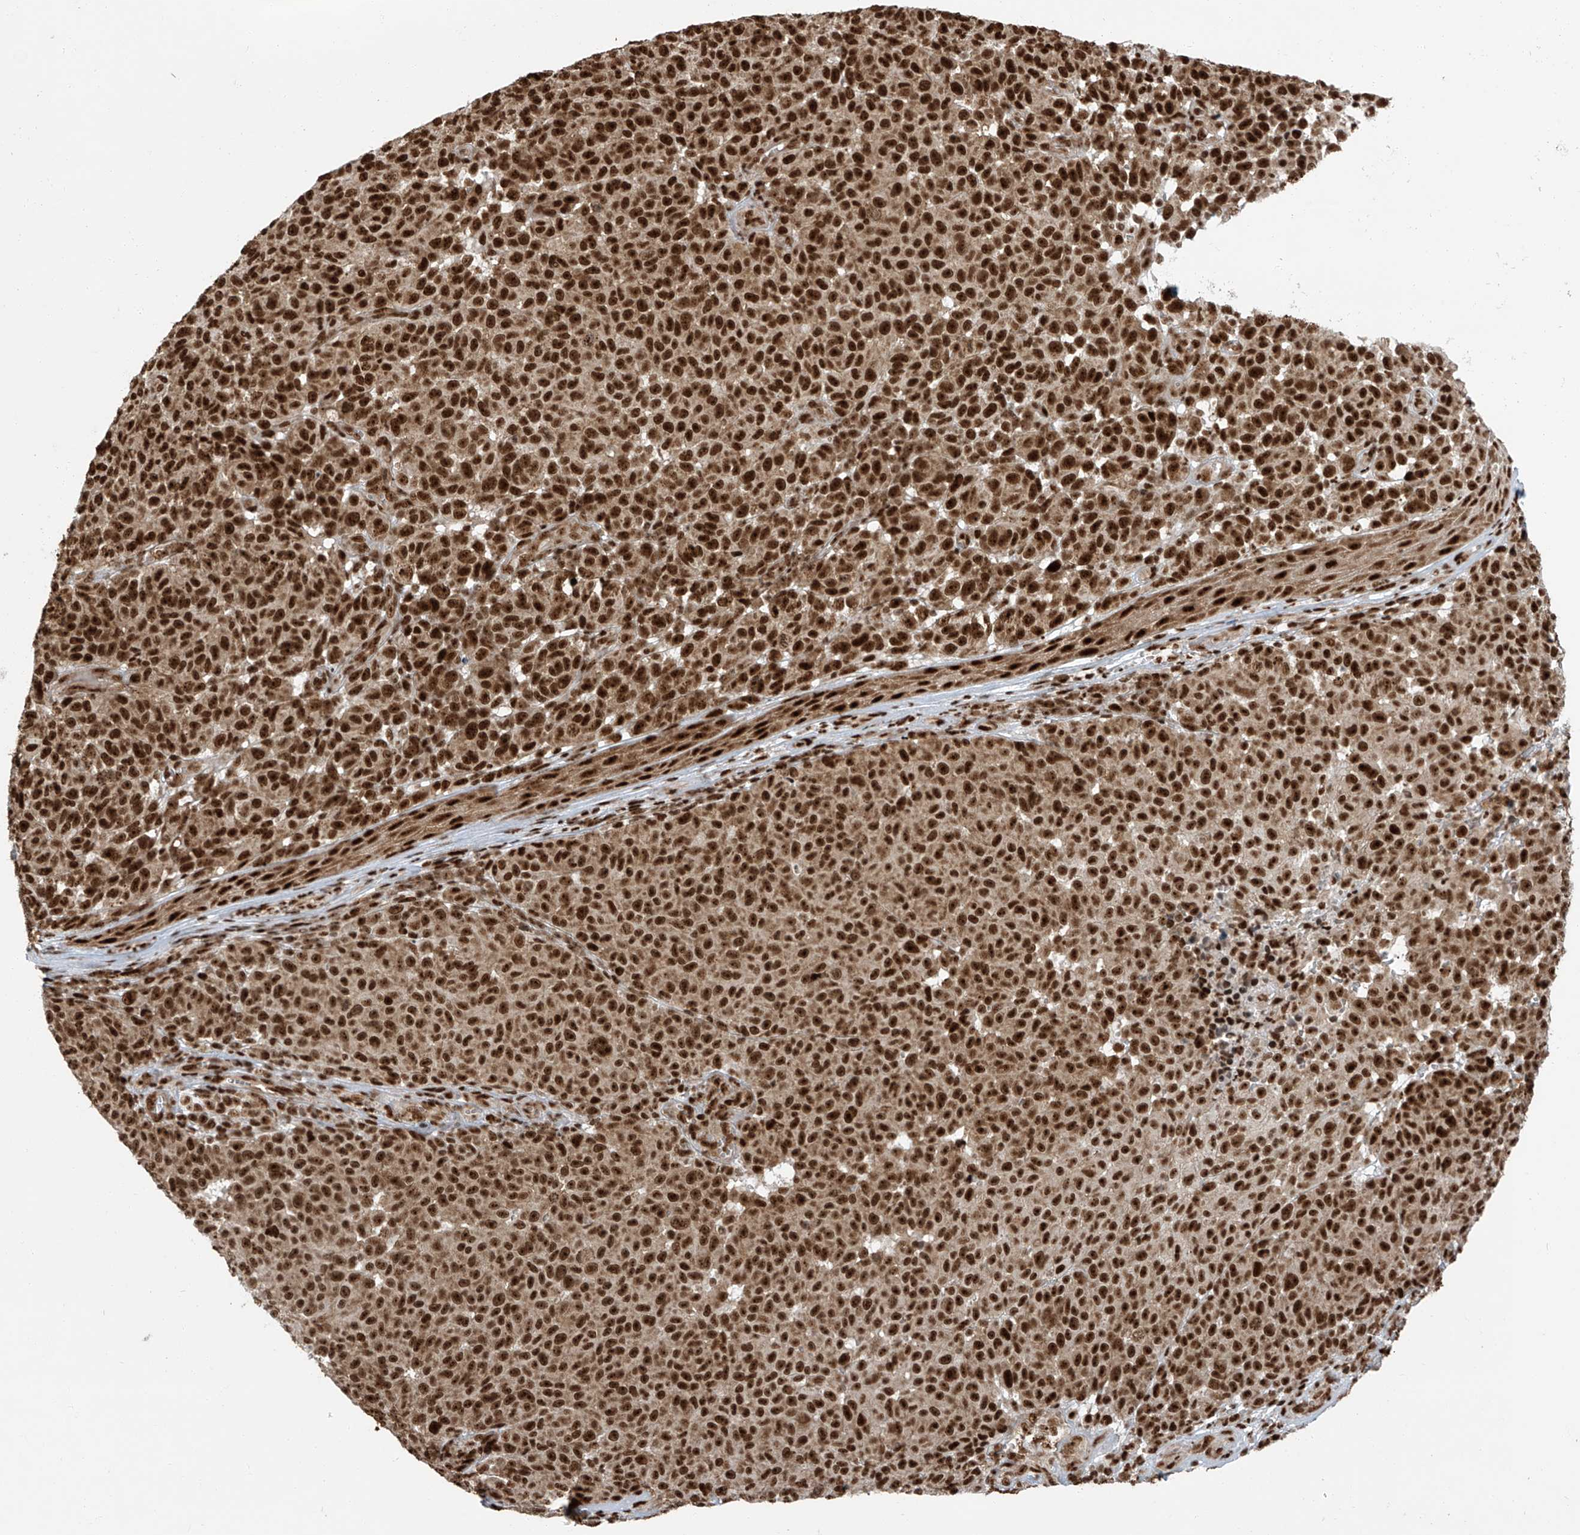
{"staining": {"intensity": "strong", "quantity": ">75%", "location": "nuclear"}, "tissue": "melanoma", "cell_type": "Tumor cells", "image_type": "cancer", "snomed": [{"axis": "morphology", "description": "Malignant melanoma, NOS"}, {"axis": "topography", "description": "Skin"}], "caption": "About >75% of tumor cells in malignant melanoma demonstrate strong nuclear protein expression as visualized by brown immunohistochemical staining.", "gene": "FAM193B", "patient": {"sex": "male", "age": 49}}